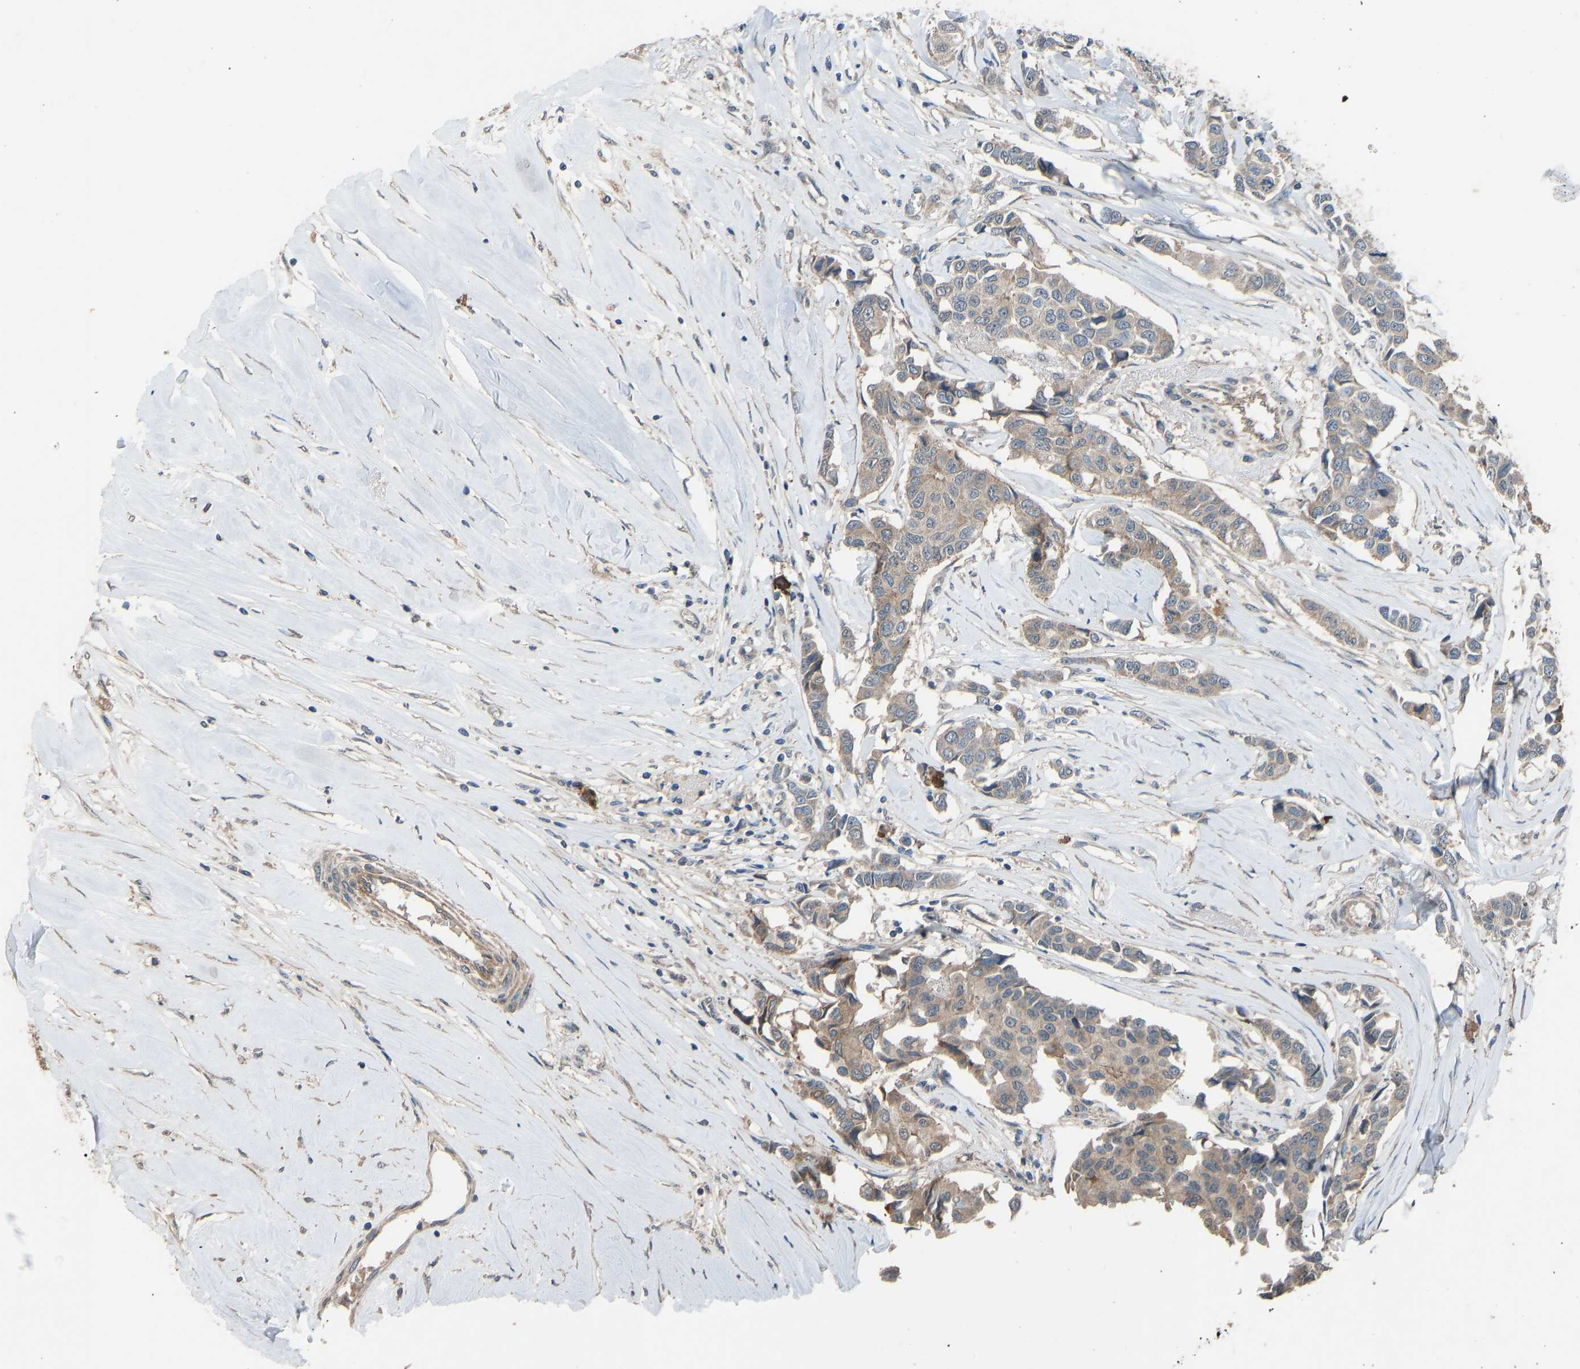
{"staining": {"intensity": "weak", "quantity": ">75%", "location": "cytoplasmic/membranous"}, "tissue": "breast cancer", "cell_type": "Tumor cells", "image_type": "cancer", "snomed": [{"axis": "morphology", "description": "Duct carcinoma"}, {"axis": "topography", "description": "Breast"}], "caption": "An image of breast cancer stained for a protein displays weak cytoplasmic/membranous brown staining in tumor cells.", "gene": "SLC43A1", "patient": {"sex": "female", "age": 80}}